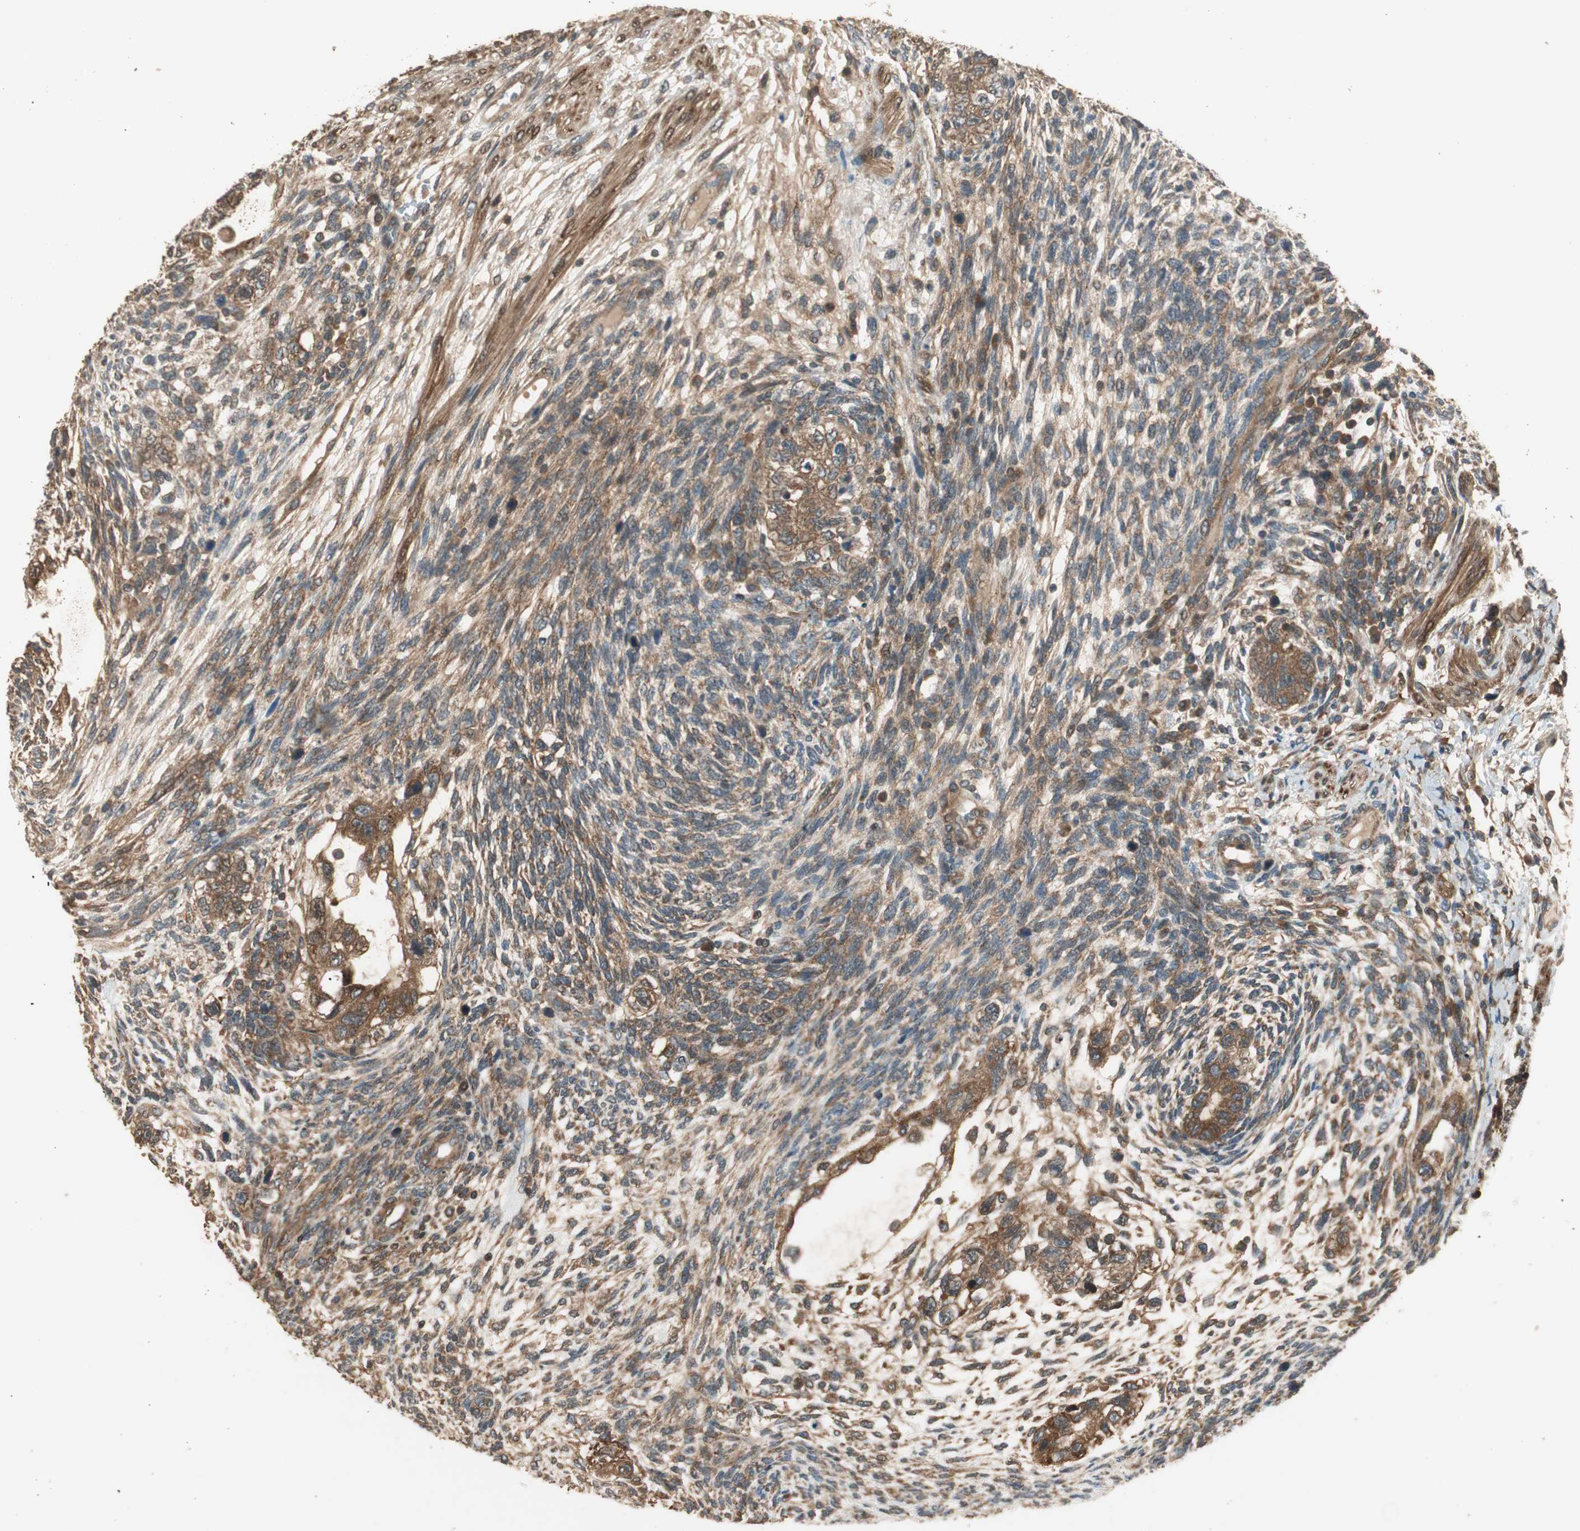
{"staining": {"intensity": "strong", "quantity": ">75%", "location": "cytoplasmic/membranous"}, "tissue": "testis cancer", "cell_type": "Tumor cells", "image_type": "cancer", "snomed": [{"axis": "morphology", "description": "Normal tissue, NOS"}, {"axis": "morphology", "description": "Carcinoma, Embryonal, NOS"}, {"axis": "topography", "description": "Testis"}], "caption": "Immunohistochemistry (IHC) staining of testis cancer, which exhibits high levels of strong cytoplasmic/membranous expression in about >75% of tumor cells indicating strong cytoplasmic/membranous protein expression. The staining was performed using DAB (brown) for protein detection and nuclei were counterstained in hematoxylin (blue).", "gene": "CNOT4", "patient": {"sex": "male", "age": 36}}